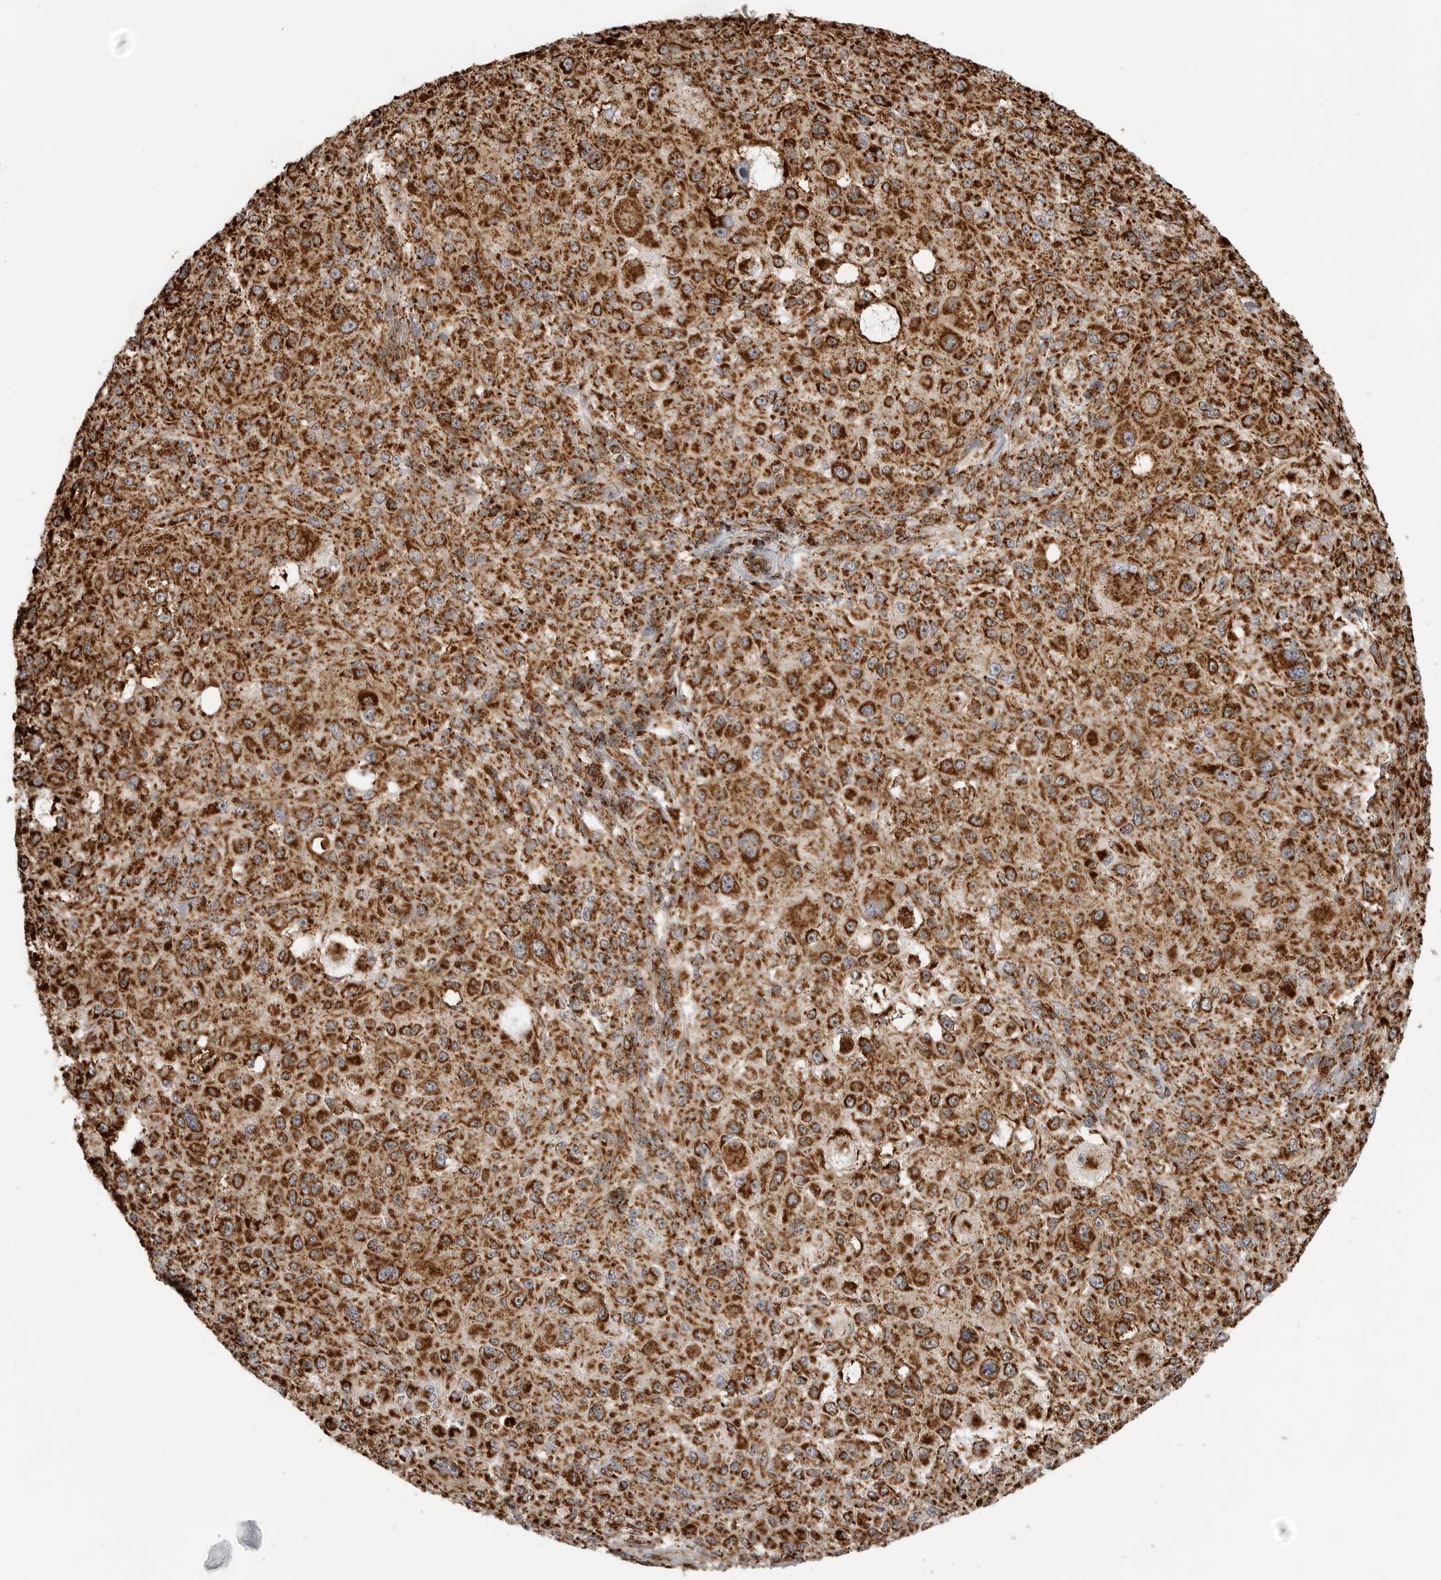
{"staining": {"intensity": "strong", "quantity": ">75%", "location": "cytoplasmic/membranous"}, "tissue": "melanoma", "cell_type": "Tumor cells", "image_type": "cancer", "snomed": [{"axis": "morphology", "description": "Necrosis, NOS"}, {"axis": "morphology", "description": "Malignant melanoma, NOS"}, {"axis": "topography", "description": "Skin"}], "caption": "Immunohistochemistry (IHC) micrograph of malignant melanoma stained for a protein (brown), which exhibits high levels of strong cytoplasmic/membranous staining in about >75% of tumor cells.", "gene": "BMP2K", "patient": {"sex": "female", "age": 87}}